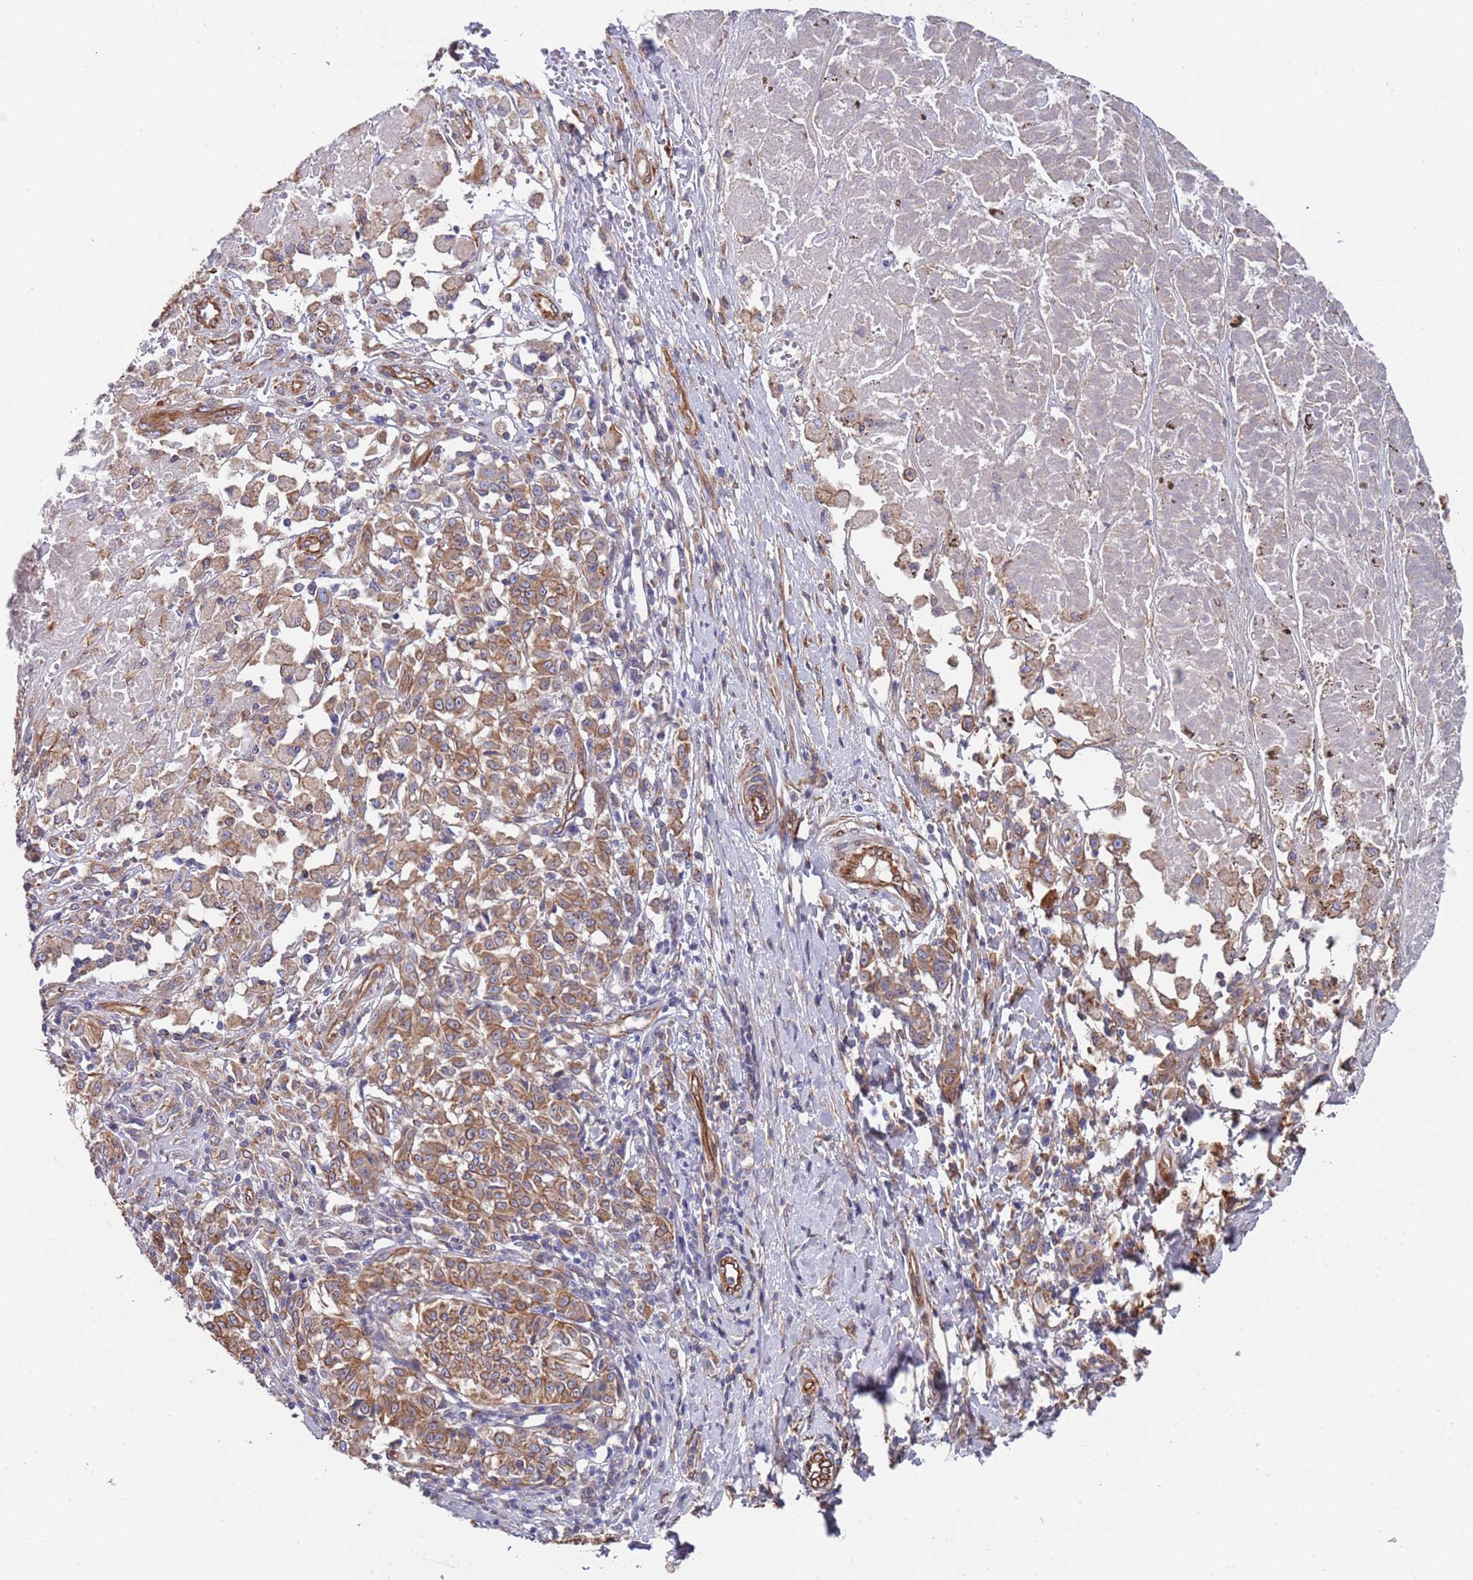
{"staining": {"intensity": "moderate", "quantity": ">75%", "location": "cytoplasmic/membranous"}, "tissue": "melanoma", "cell_type": "Tumor cells", "image_type": "cancer", "snomed": [{"axis": "morphology", "description": "Malignant melanoma, NOS"}, {"axis": "topography", "description": "Skin"}], "caption": "Melanoma stained for a protein demonstrates moderate cytoplasmic/membranous positivity in tumor cells. The staining was performed using DAB (3,3'-diaminobenzidine), with brown indicating positive protein expression. Nuclei are stained blue with hematoxylin.", "gene": "JAKMIP2", "patient": {"sex": "female", "age": 72}}